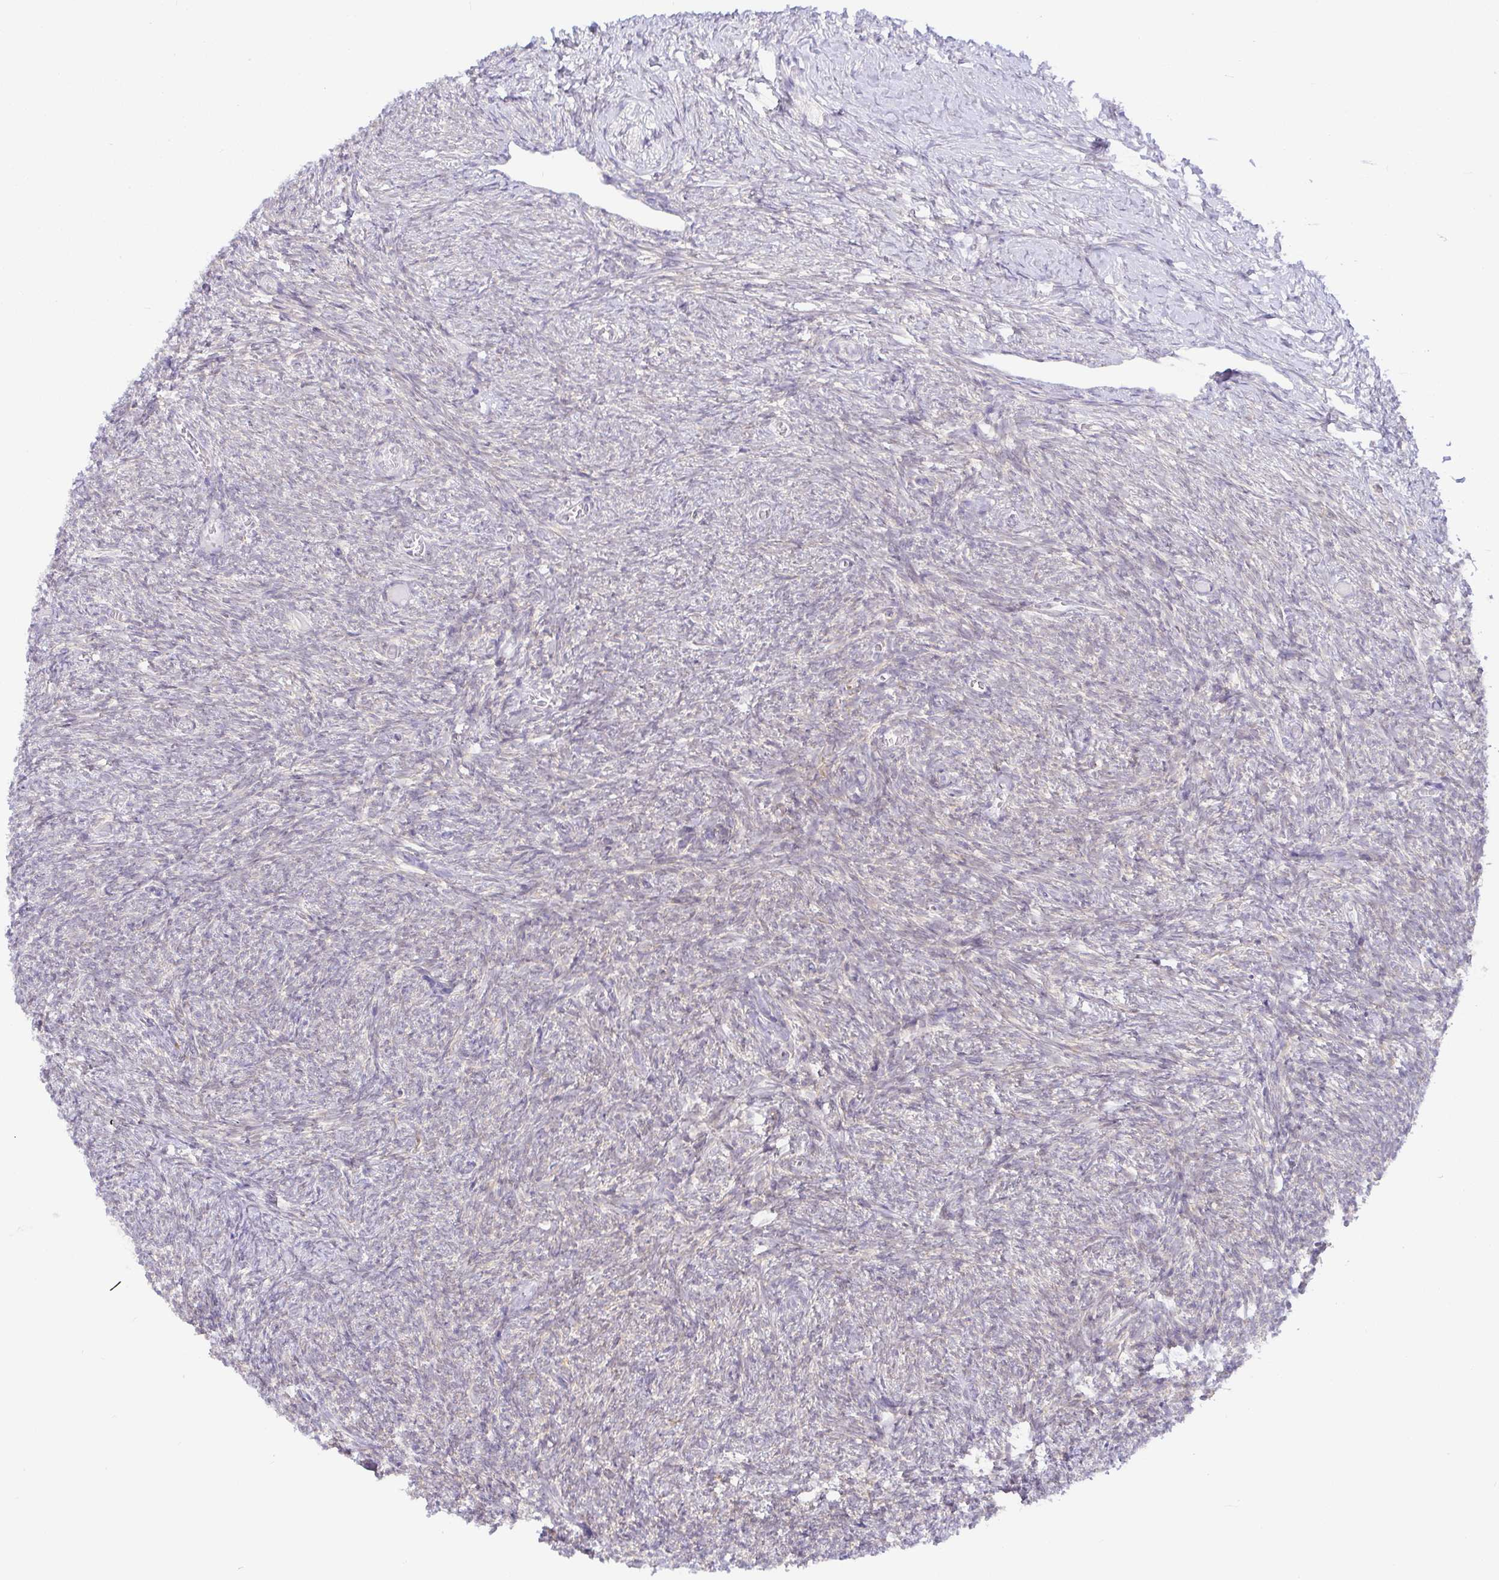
{"staining": {"intensity": "moderate", "quantity": ">75%", "location": "cytoplasmic/membranous"}, "tissue": "ovary", "cell_type": "Follicle cells", "image_type": "normal", "snomed": [{"axis": "morphology", "description": "Normal tissue, NOS"}, {"axis": "topography", "description": "Ovary"}], "caption": "Immunohistochemistry photomicrograph of benign human ovary stained for a protein (brown), which demonstrates medium levels of moderate cytoplasmic/membranous positivity in about >75% of follicle cells.", "gene": "DERL2", "patient": {"sex": "female", "age": 39}}